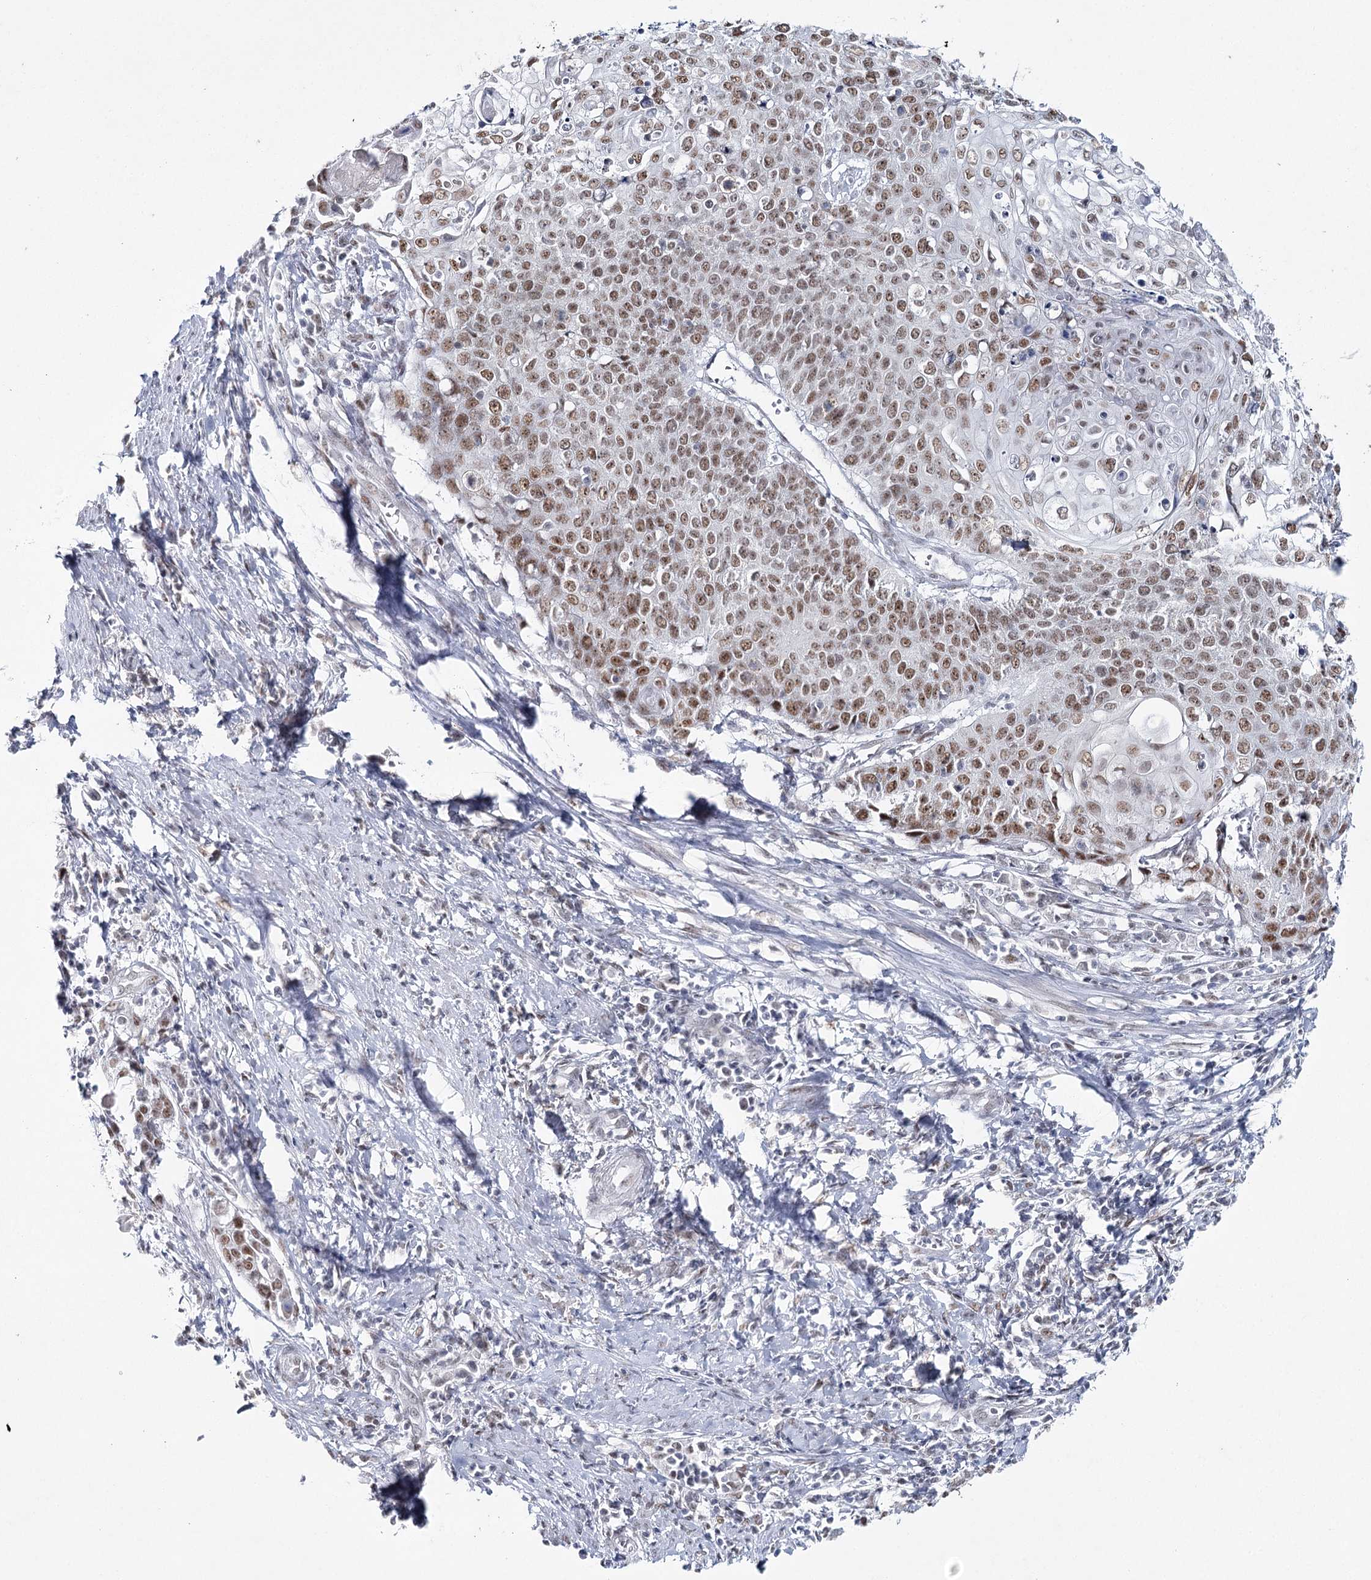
{"staining": {"intensity": "moderate", "quantity": ">75%", "location": "nuclear"}, "tissue": "cervical cancer", "cell_type": "Tumor cells", "image_type": "cancer", "snomed": [{"axis": "morphology", "description": "Squamous cell carcinoma, NOS"}, {"axis": "topography", "description": "Cervix"}], "caption": "Protein expression by immunohistochemistry (IHC) reveals moderate nuclear expression in approximately >75% of tumor cells in cervical cancer (squamous cell carcinoma).", "gene": "ZC3H8", "patient": {"sex": "female", "age": 39}}